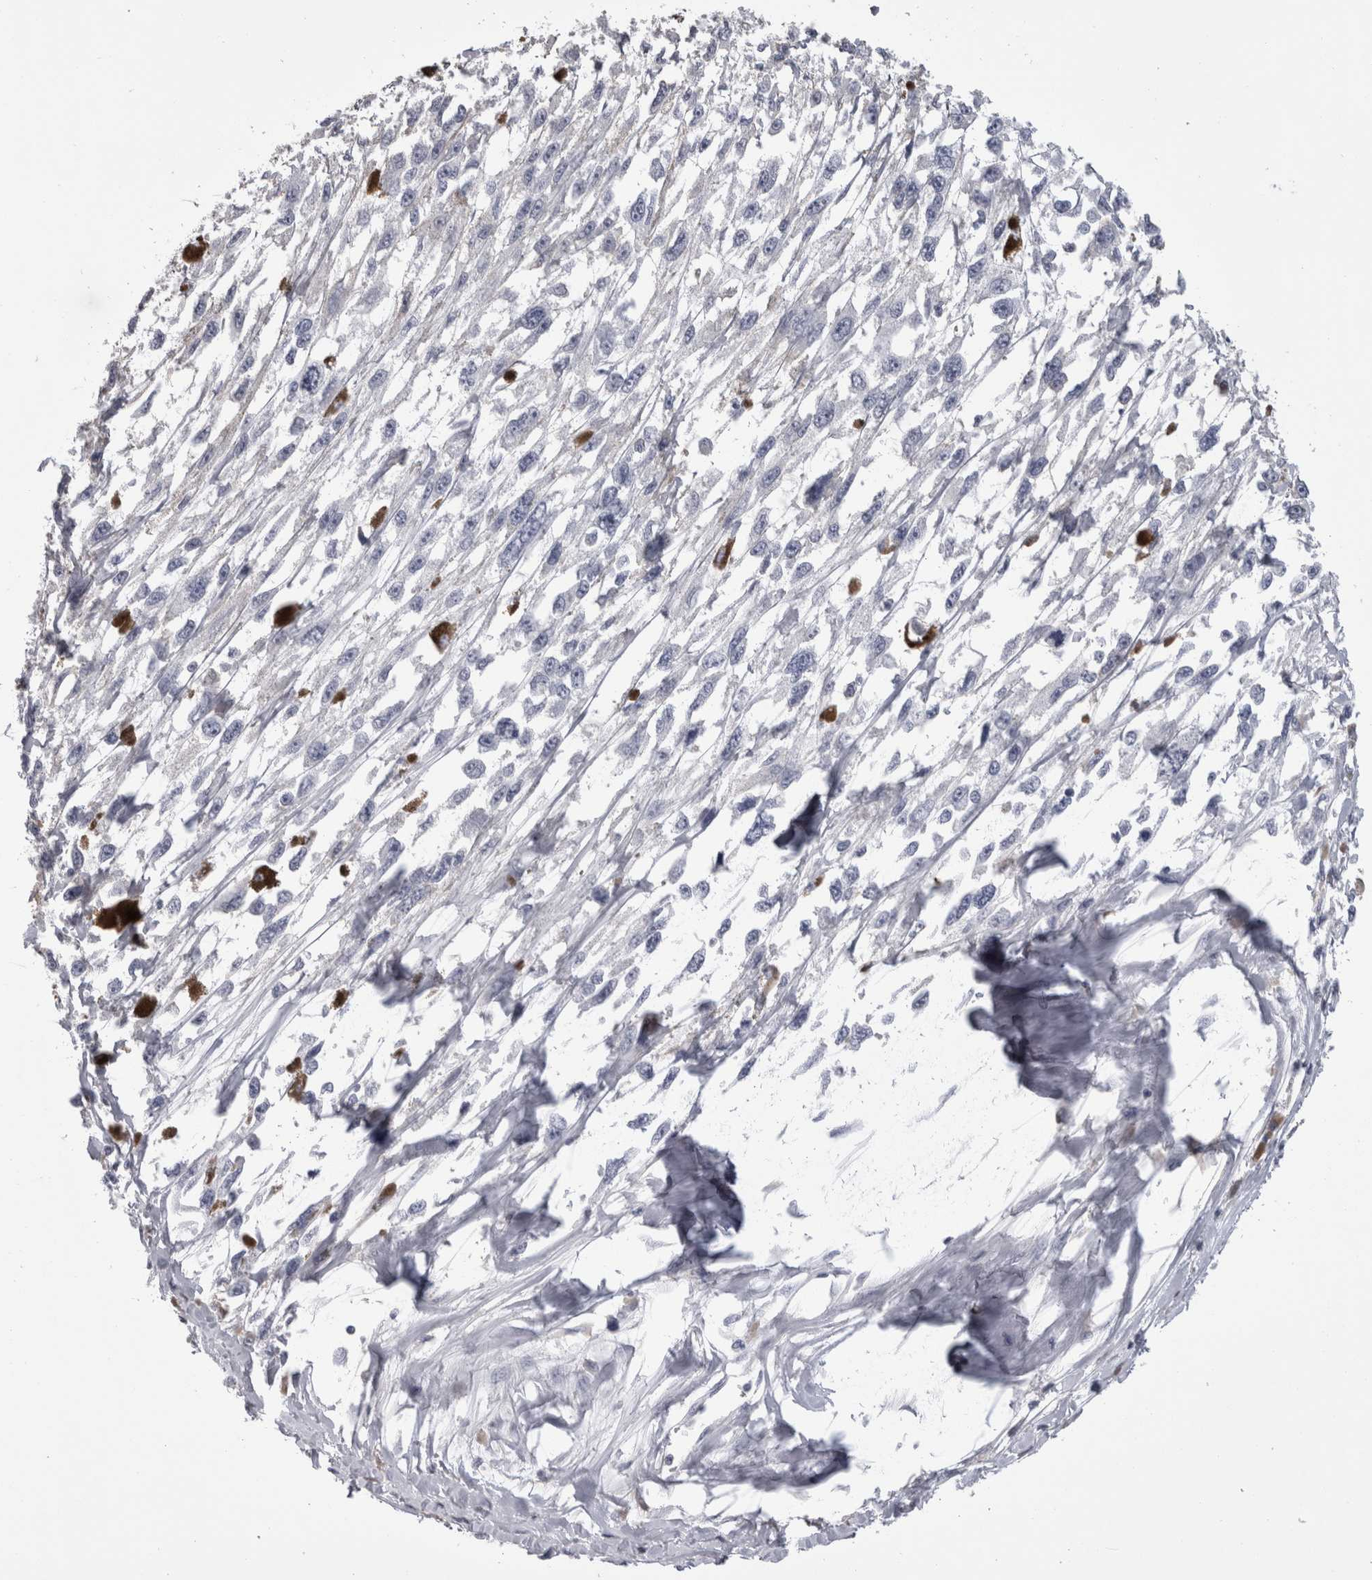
{"staining": {"intensity": "negative", "quantity": "none", "location": "none"}, "tissue": "melanoma", "cell_type": "Tumor cells", "image_type": "cancer", "snomed": [{"axis": "morphology", "description": "Malignant melanoma, Metastatic site"}, {"axis": "topography", "description": "Lymph node"}], "caption": "This micrograph is of malignant melanoma (metastatic site) stained with immunohistochemistry (IHC) to label a protein in brown with the nuclei are counter-stained blue. There is no positivity in tumor cells.", "gene": "AFMID", "patient": {"sex": "male", "age": 59}}